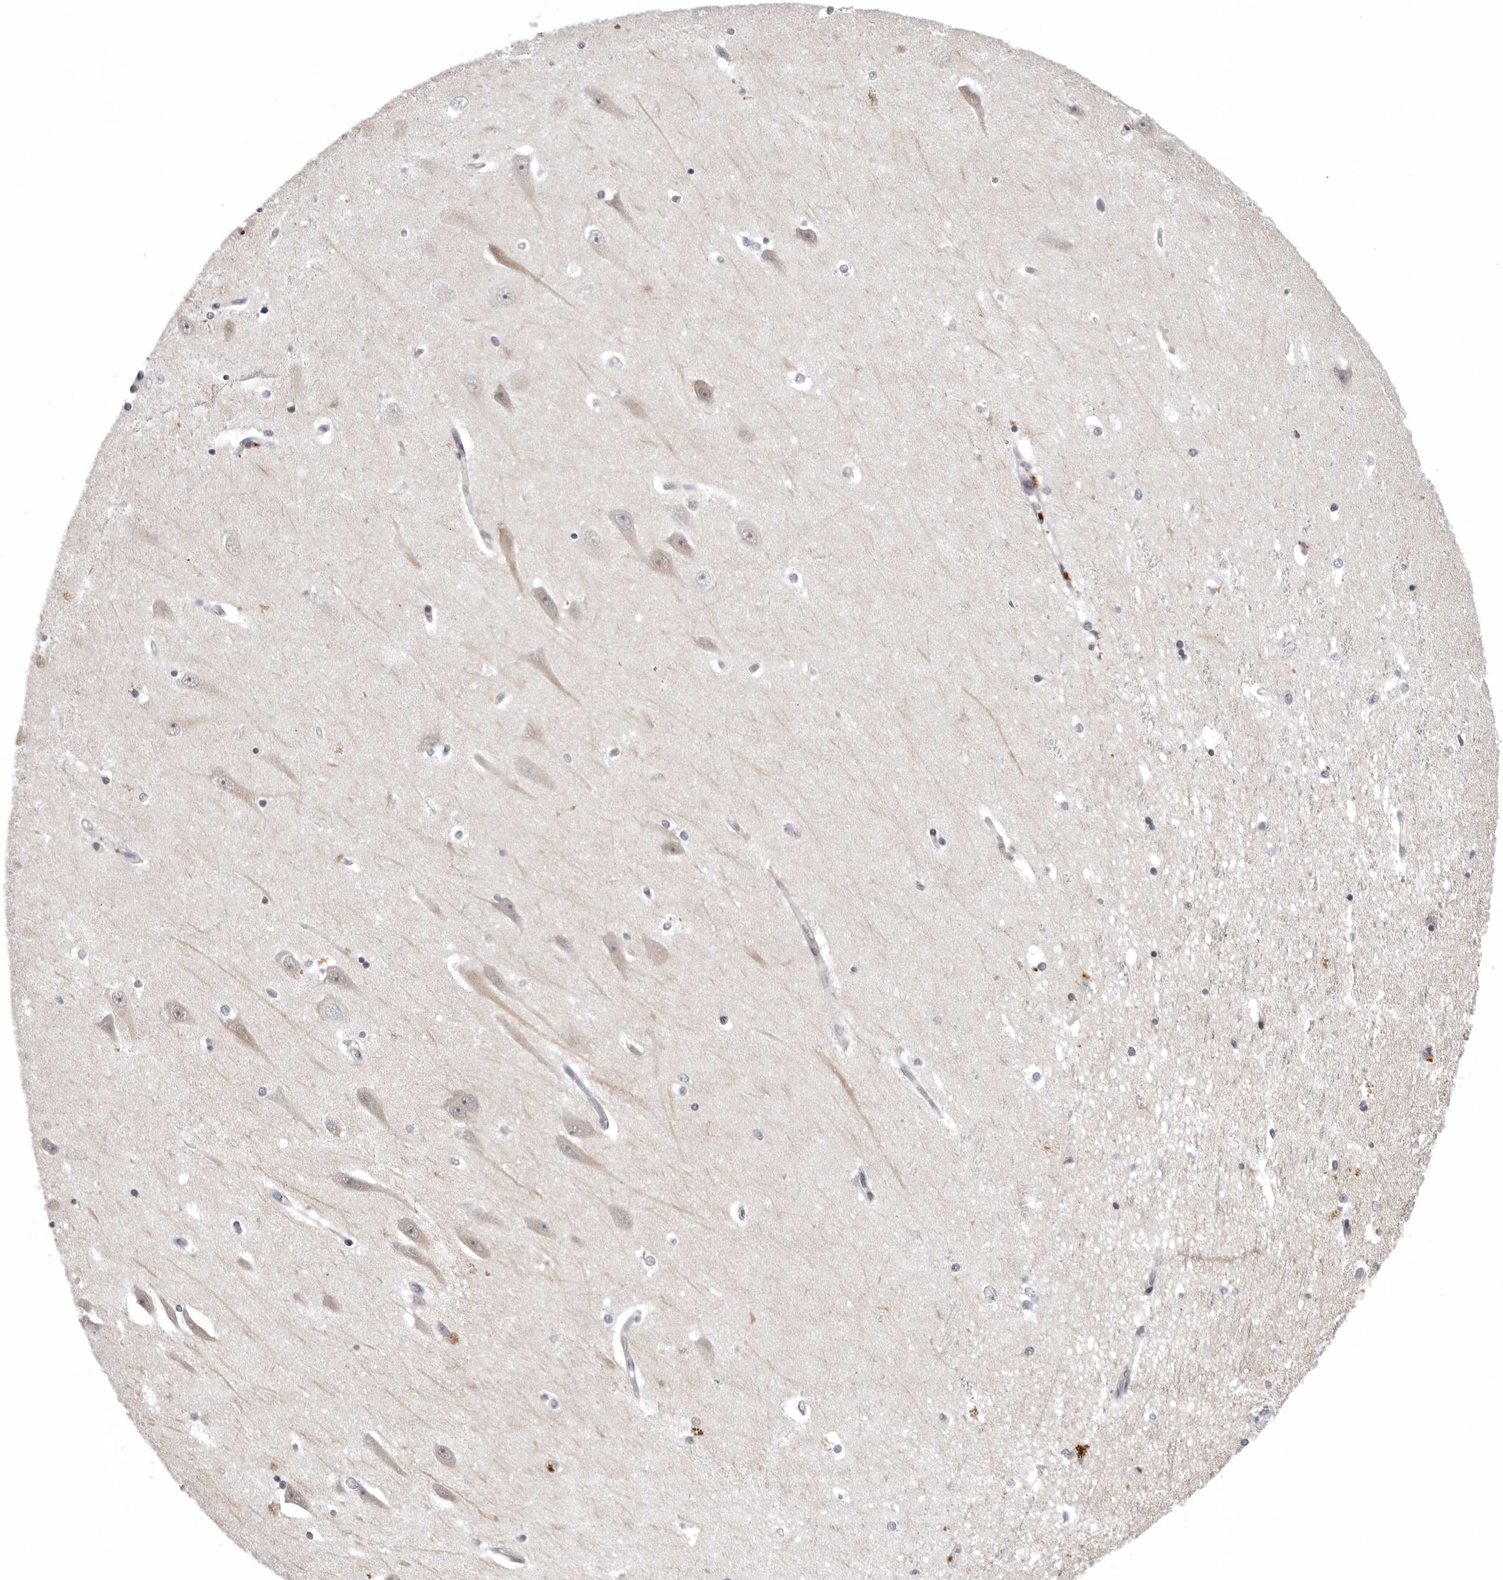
{"staining": {"intensity": "negative", "quantity": "none", "location": "none"}, "tissue": "hippocampus", "cell_type": "Glial cells", "image_type": "normal", "snomed": [{"axis": "morphology", "description": "Normal tissue, NOS"}, {"axis": "topography", "description": "Hippocampus"}], "caption": "The photomicrograph shows no significant expression in glial cells of hippocampus.", "gene": "CD300LD", "patient": {"sex": "male", "age": 45}}